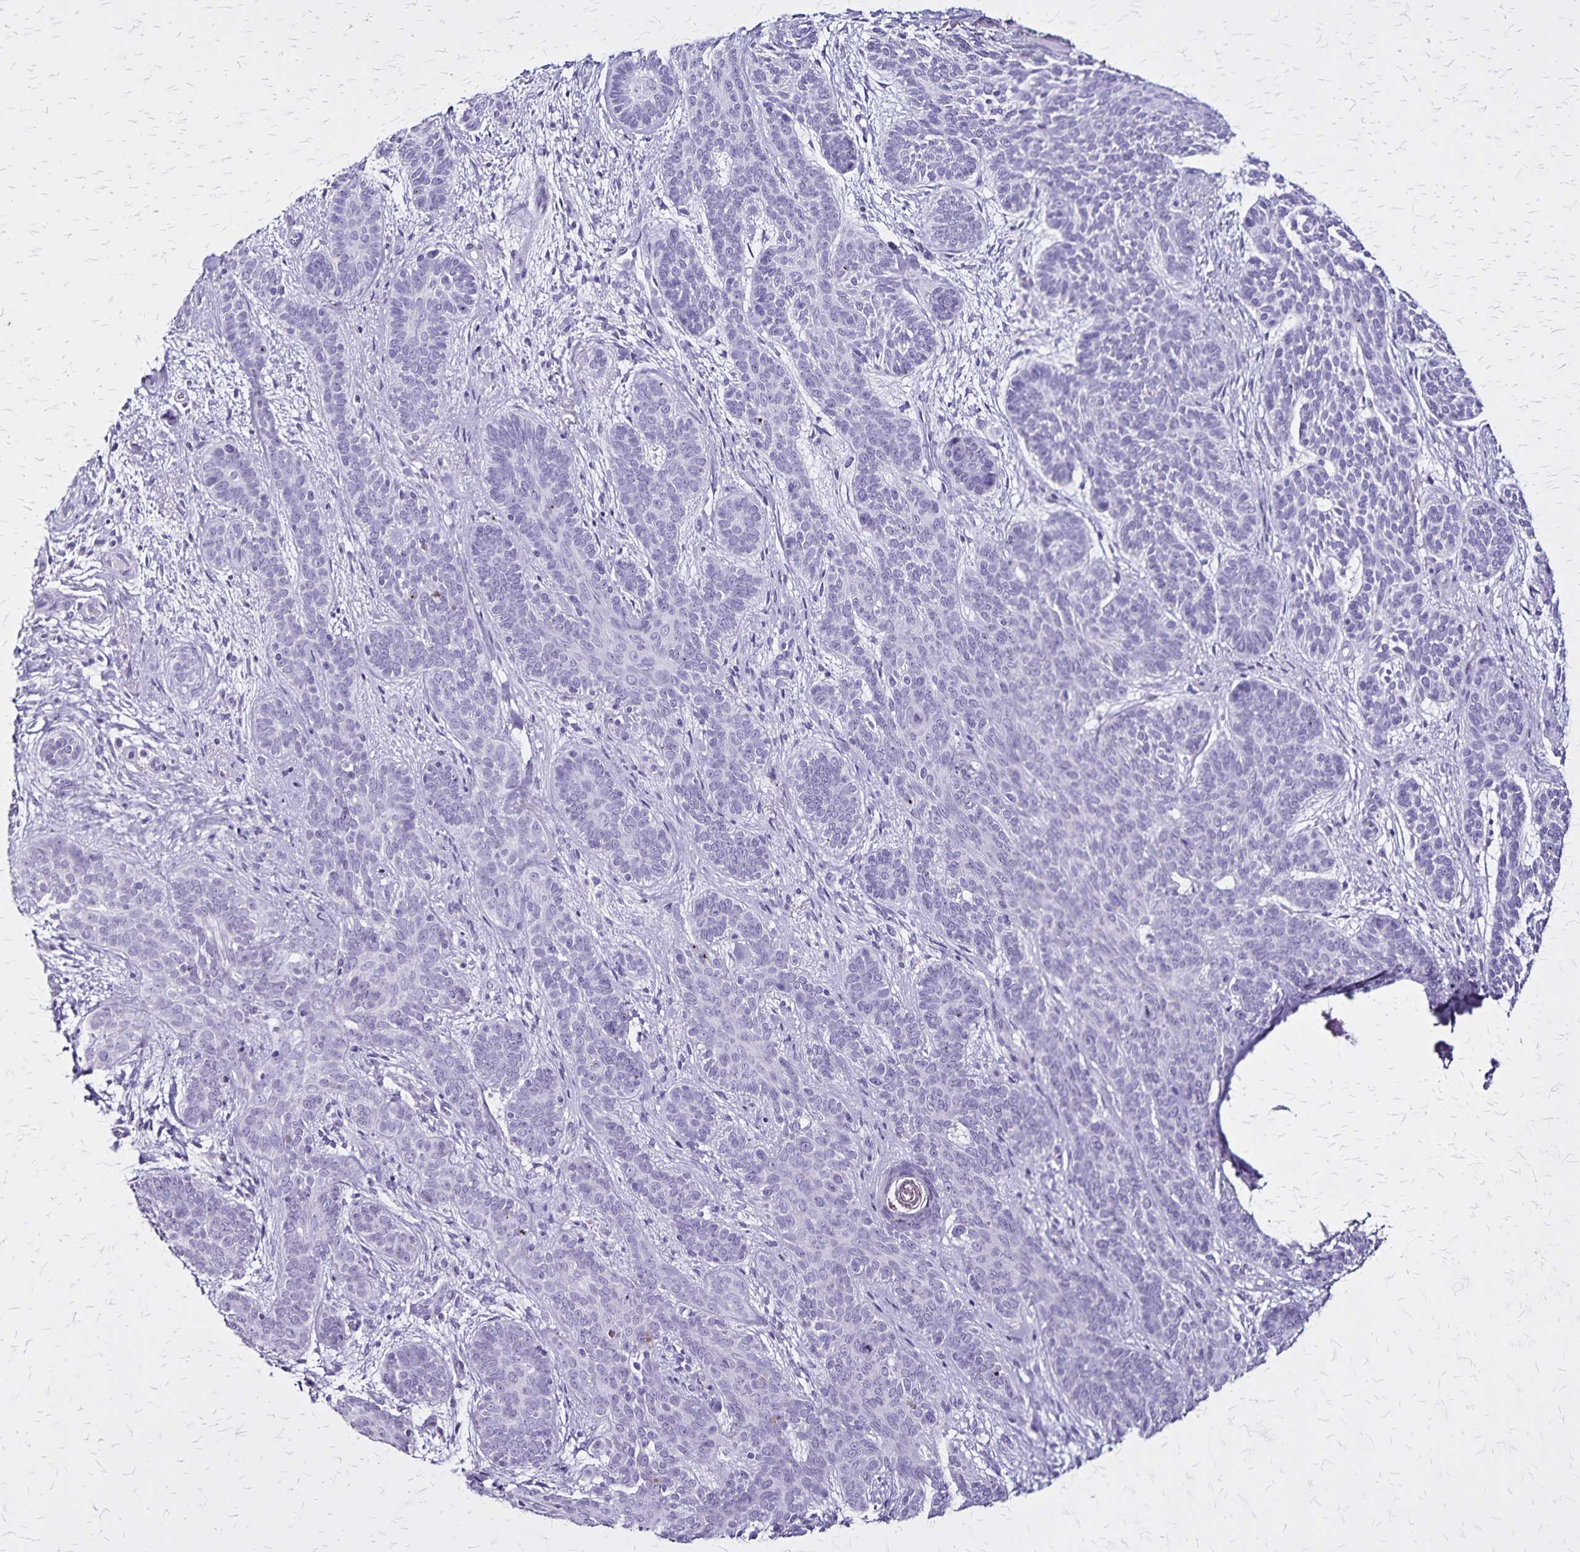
{"staining": {"intensity": "negative", "quantity": "none", "location": "none"}, "tissue": "skin cancer", "cell_type": "Tumor cells", "image_type": "cancer", "snomed": [{"axis": "morphology", "description": "Basal cell carcinoma"}, {"axis": "topography", "description": "Skin"}], "caption": "DAB immunohistochemical staining of human skin basal cell carcinoma demonstrates no significant expression in tumor cells.", "gene": "KRT2", "patient": {"sex": "female", "age": 82}}